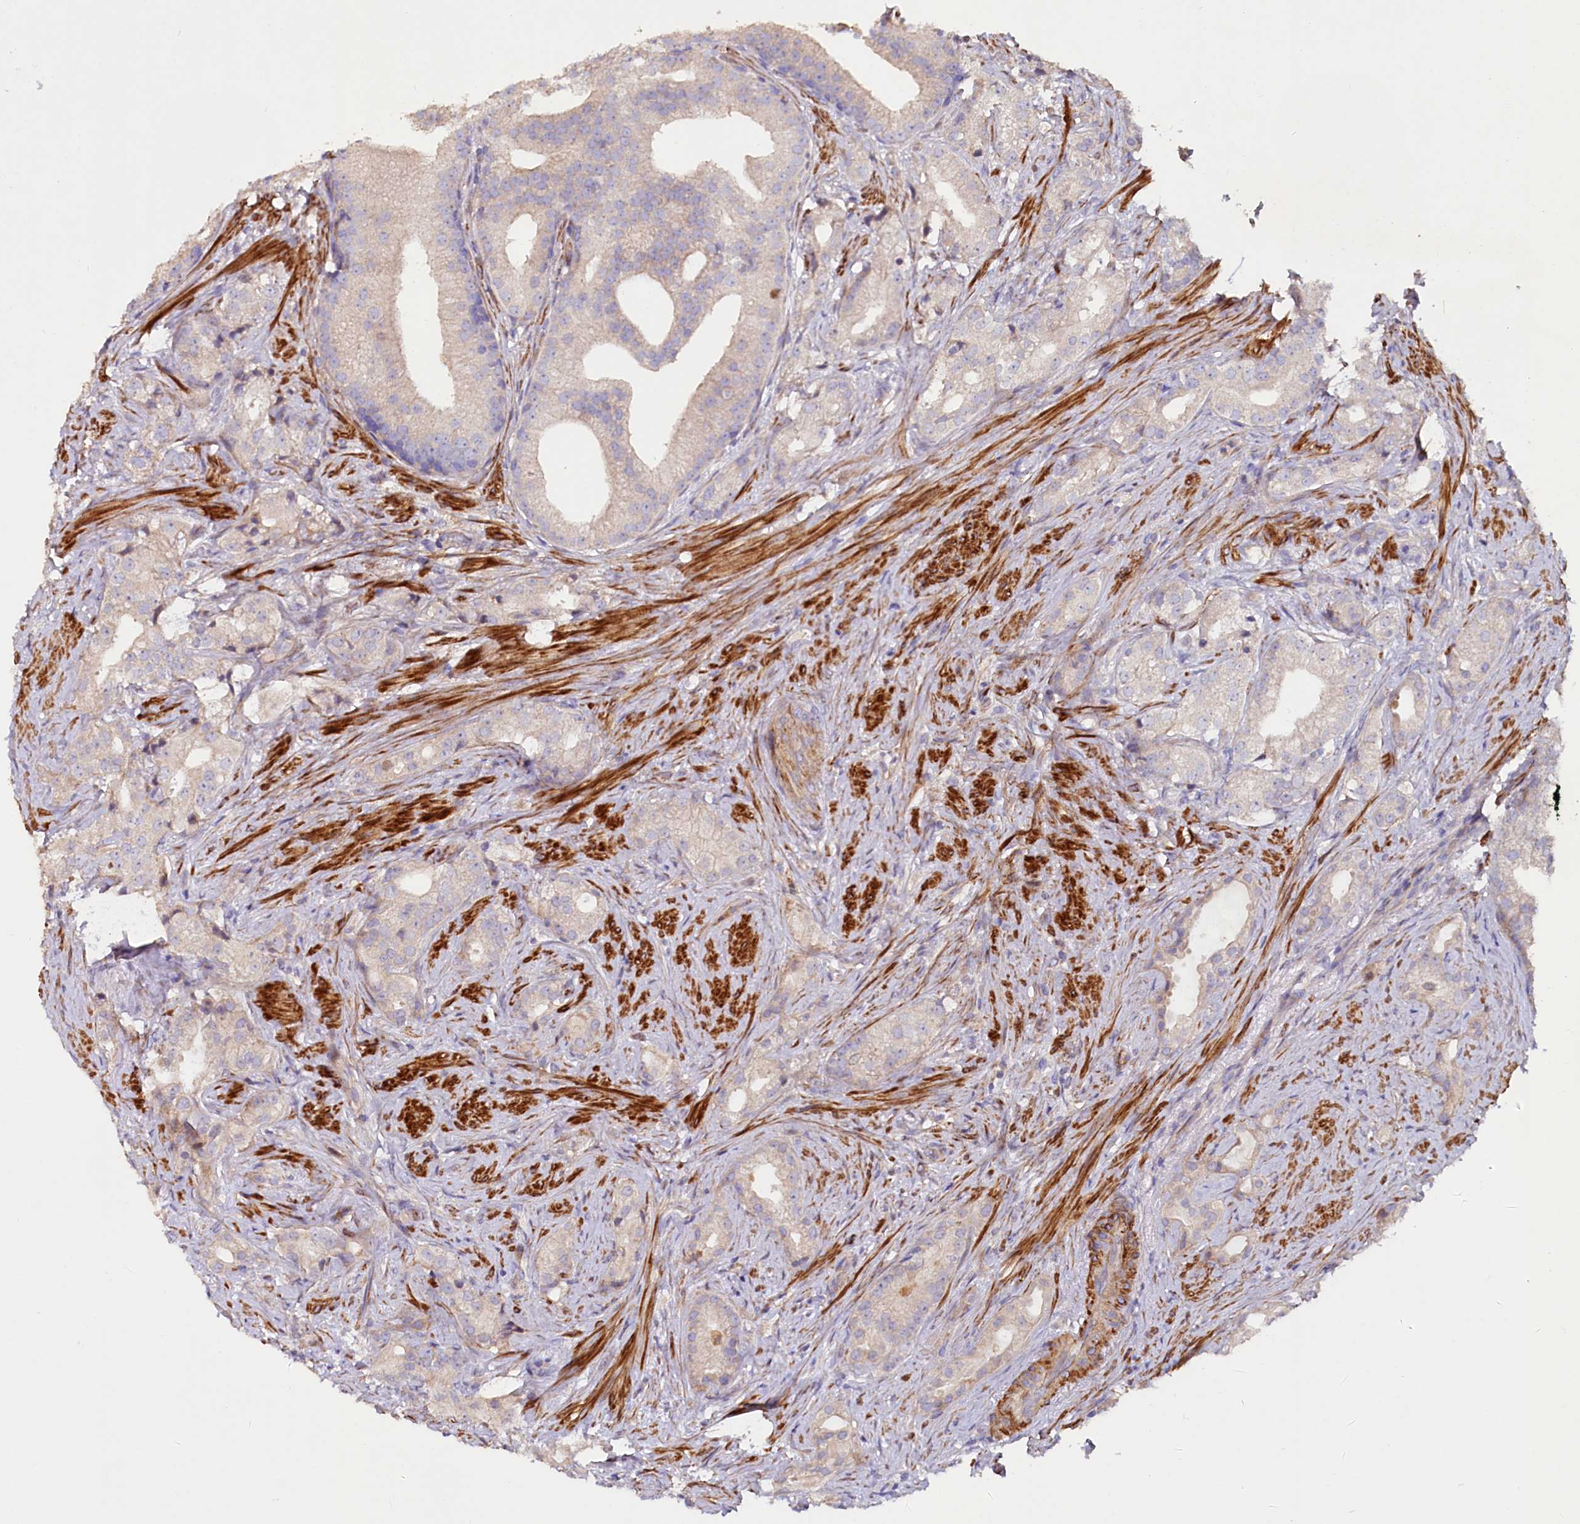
{"staining": {"intensity": "weak", "quantity": "25%-75%", "location": "cytoplasmic/membranous"}, "tissue": "prostate cancer", "cell_type": "Tumor cells", "image_type": "cancer", "snomed": [{"axis": "morphology", "description": "Adenocarcinoma, Low grade"}, {"axis": "topography", "description": "Prostate"}], "caption": "Immunohistochemistry (DAB (3,3'-diaminobenzidine)) staining of human adenocarcinoma (low-grade) (prostate) reveals weak cytoplasmic/membranous protein expression in about 25%-75% of tumor cells.", "gene": "WNT8A", "patient": {"sex": "male", "age": 71}}